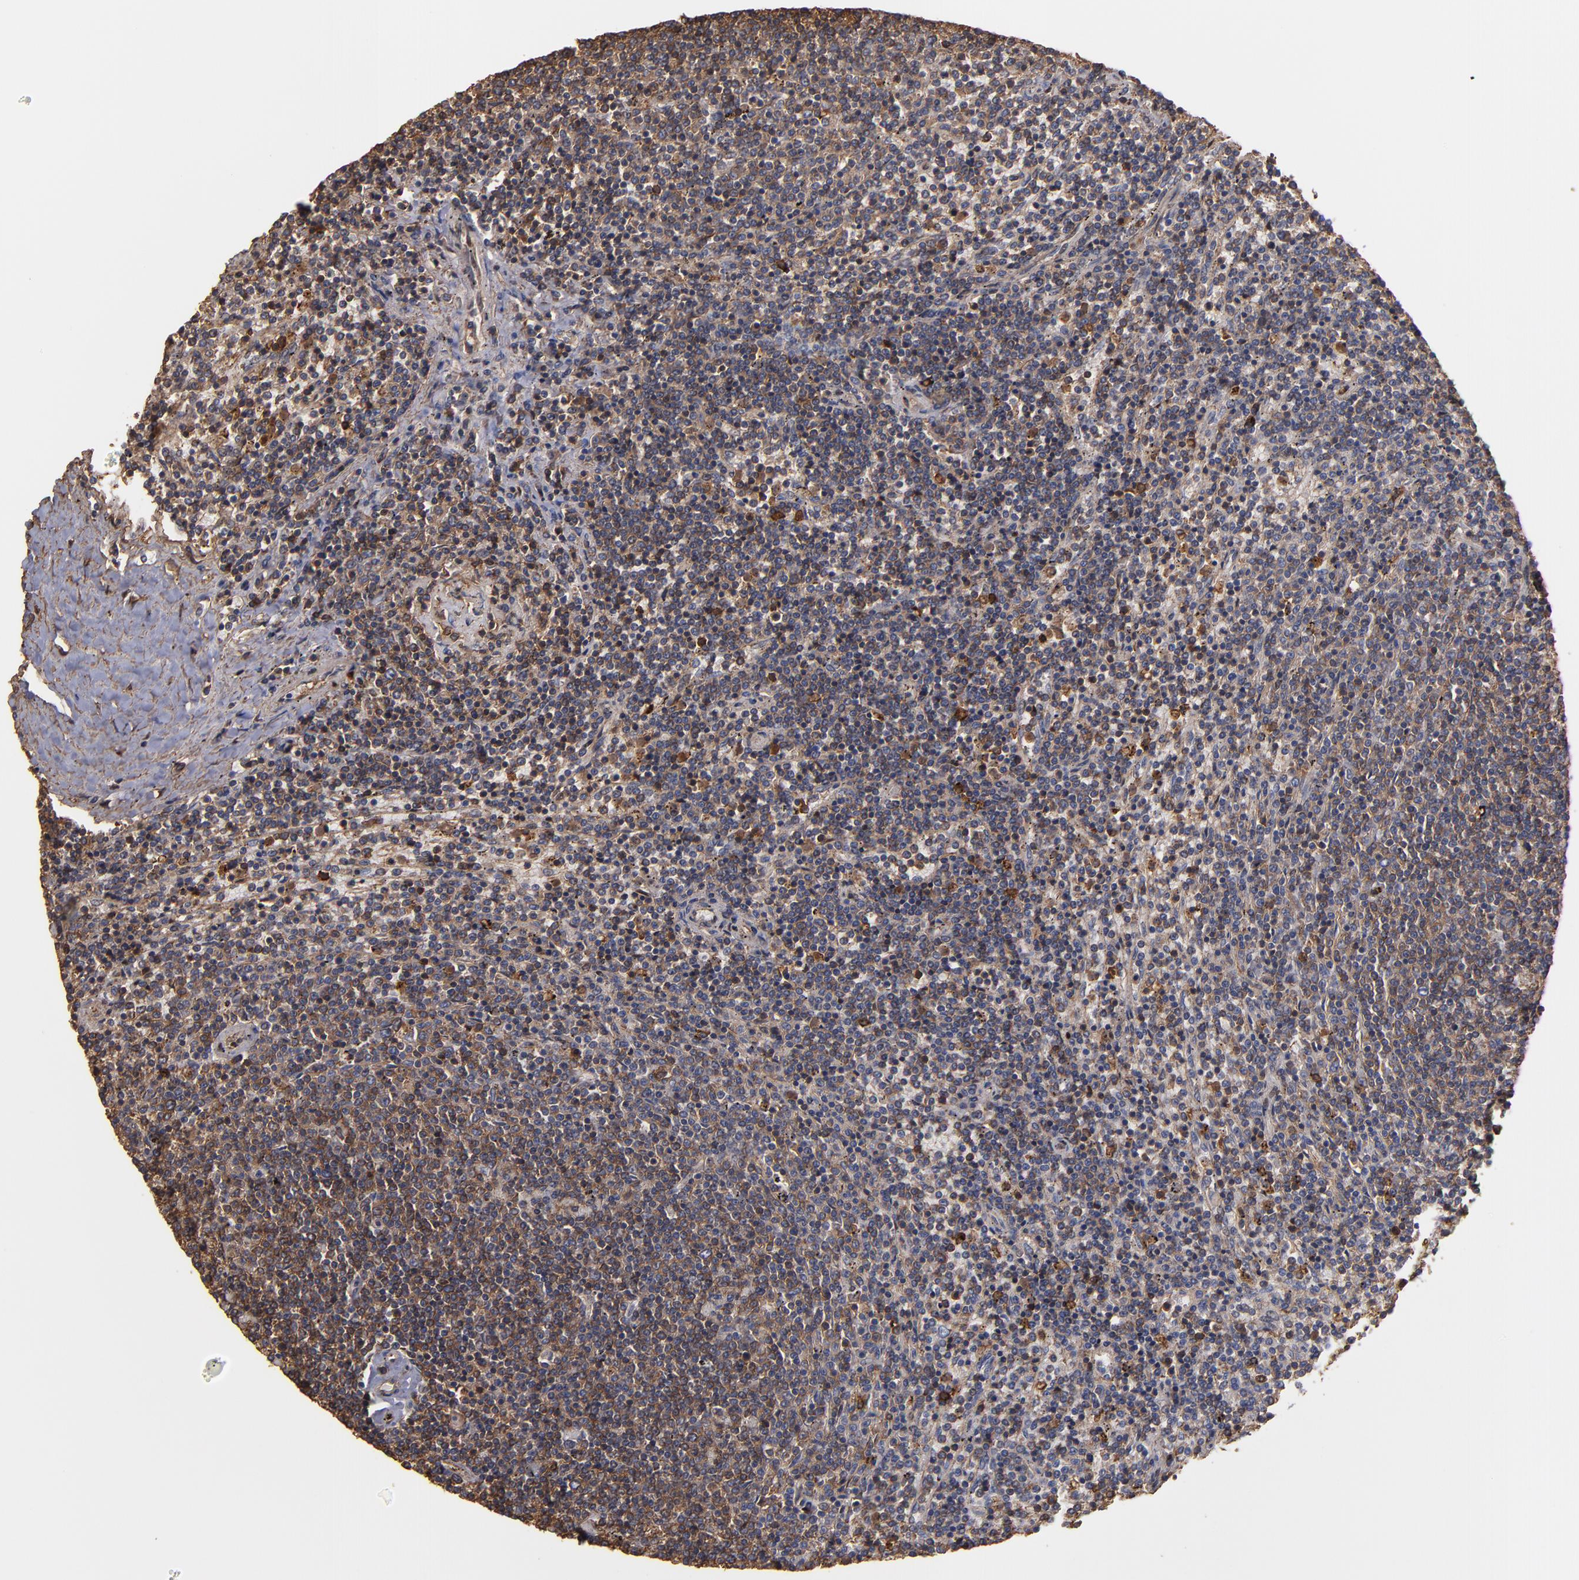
{"staining": {"intensity": "moderate", "quantity": "<25%", "location": "cytoplasmic/membranous"}, "tissue": "lymphoma", "cell_type": "Tumor cells", "image_type": "cancer", "snomed": [{"axis": "morphology", "description": "Malignant lymphoma, non-Hodgkin's type, Low grade"}, {"axis": "topography", "description": "Spleen"}], "caption": "Low-grade malignant lymphoma, non-Hodgkin's type stained with immunohistochemistry (IHC) shows moderate cytoplasmic/membranous expression in about <25% of tumor cells.", "gene": "ACTN4", "patient": {"sex": "female", "age": 50}}